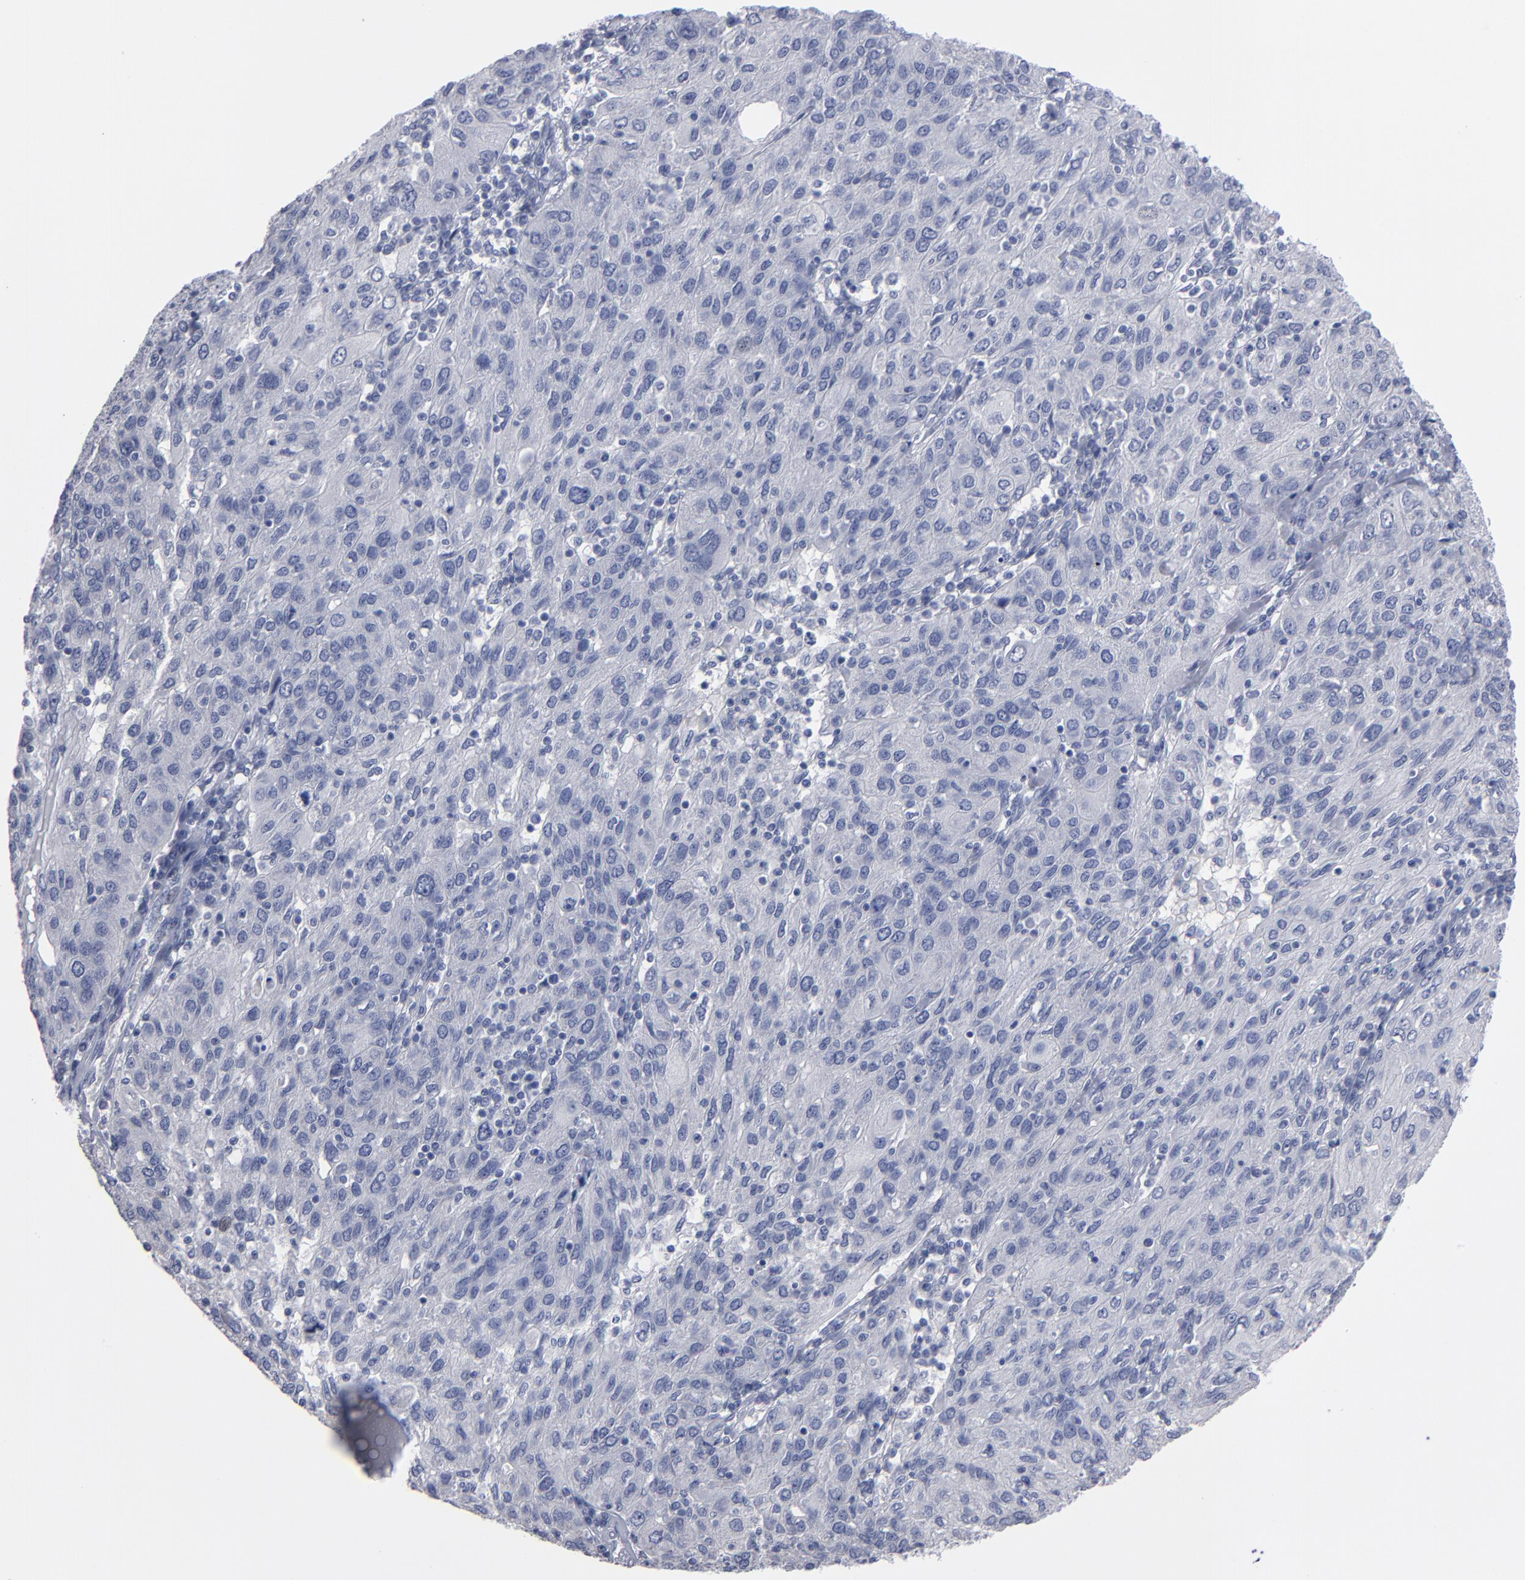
{"staining": {"intensity": "negative", "quantity": "none", "location": "none"}, "tissue": "ovarian cancer", "cell_type": "Tumor cells", "image_type": "cancer", "snomed": [{"axis": "morphology", "description": "Carcinoma, endometroid"}, {"axis": "topography", "description": "Ovary"}], "caption": "The micrograph exhibits no significant positivity in tumor cells of ovarian endometroid carcinoma.", "gene": "RPH3A", "patient": {"sex": "female", "age": 50}}